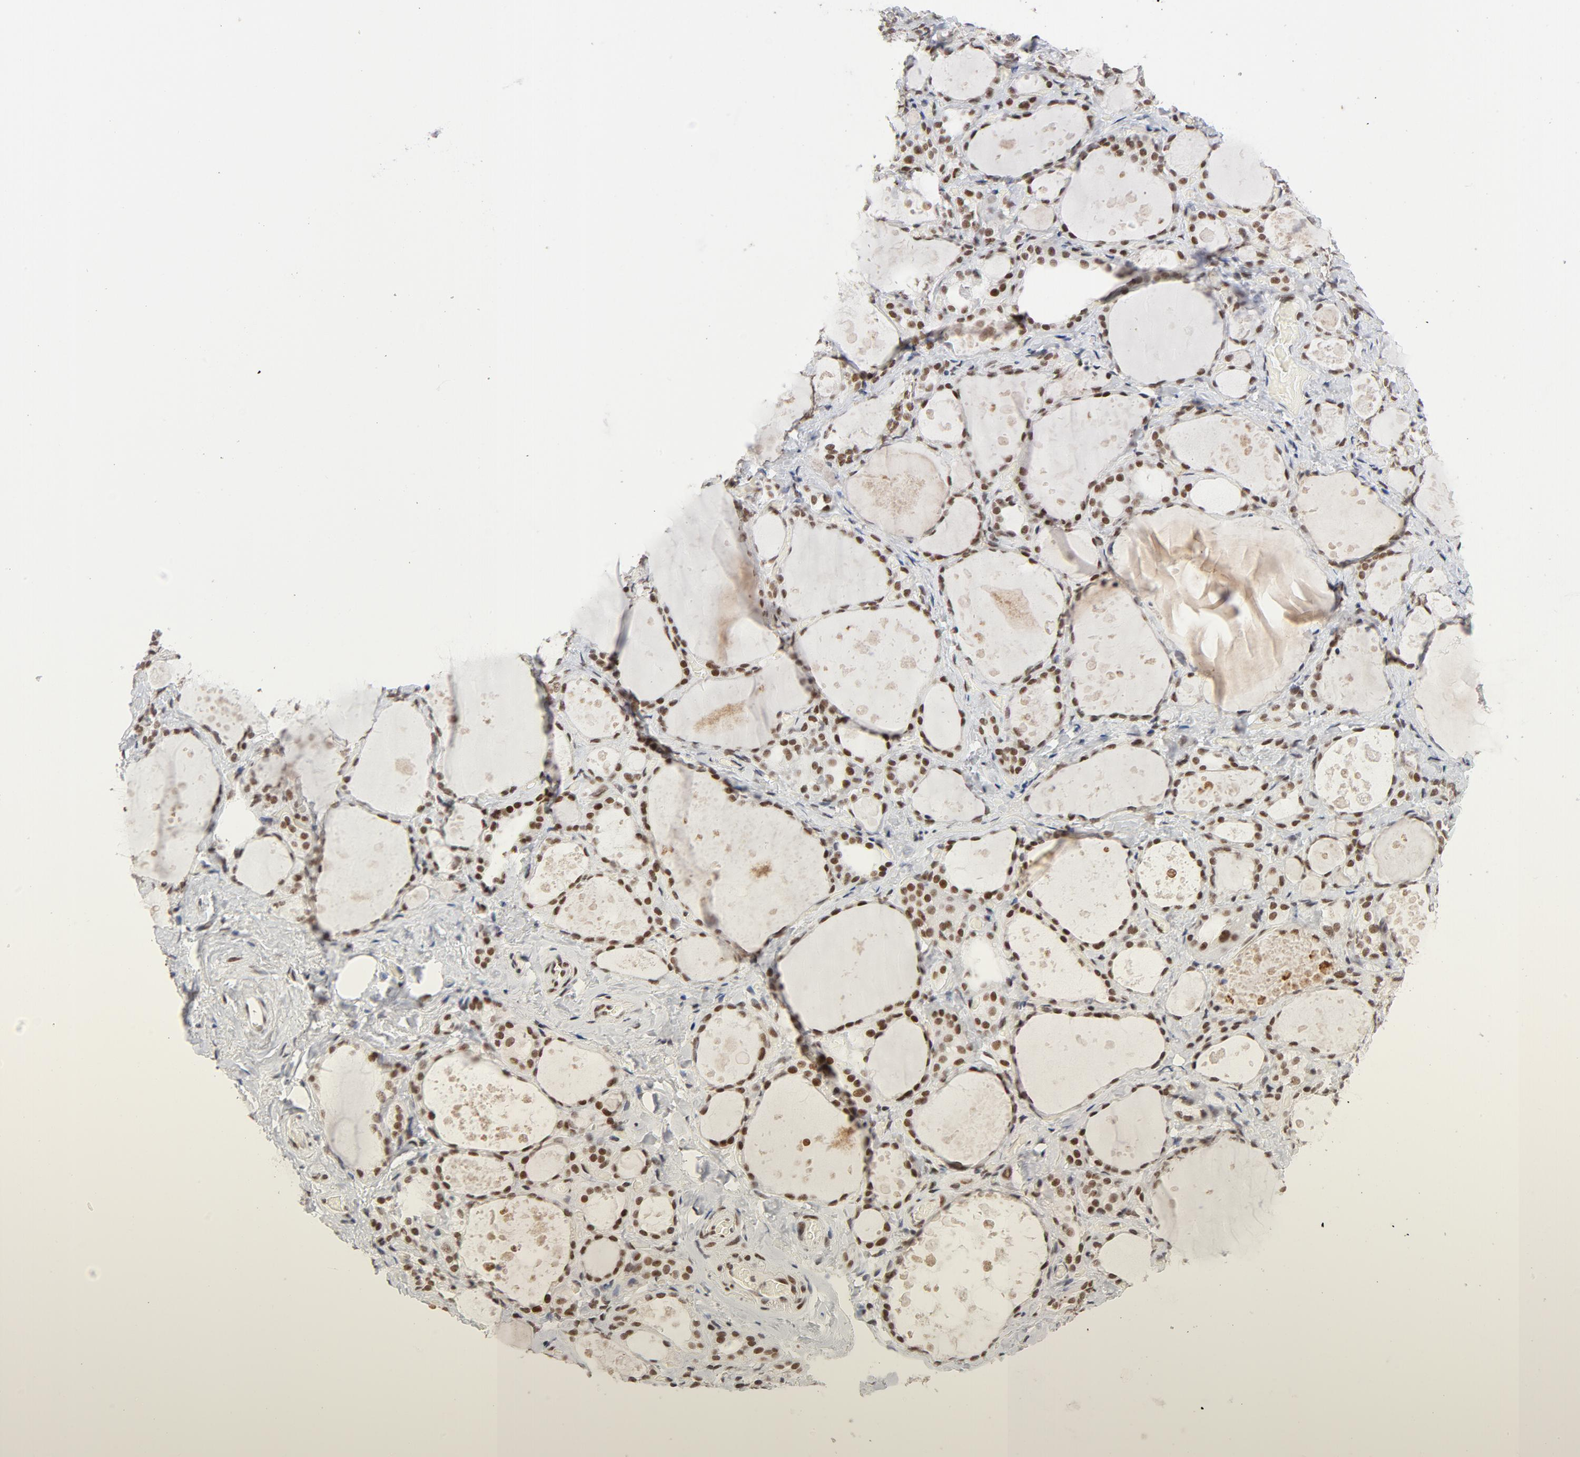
{"staining": {"intensity": "moderate", "quantity": ">75%", "location": "nuclear"}, "tissue": "thyroid gland", "cell_type": "Glandular cells", "image_type": "normal", "snomed": [{"axis": "morphology", "description": "Normal tissue, NOS"}, {"axis": "topography", "description": "Thyroid gland"}], "caption": "Thyroid gland stained with DAB (3,3'-diaminobenzidine) immunohistochemistry displays medium levels of moderate nuclear positivity in approximately >75% of glandular cells.", "gene": "RFC4", "patient": {"sex": "female", "age": 75}}